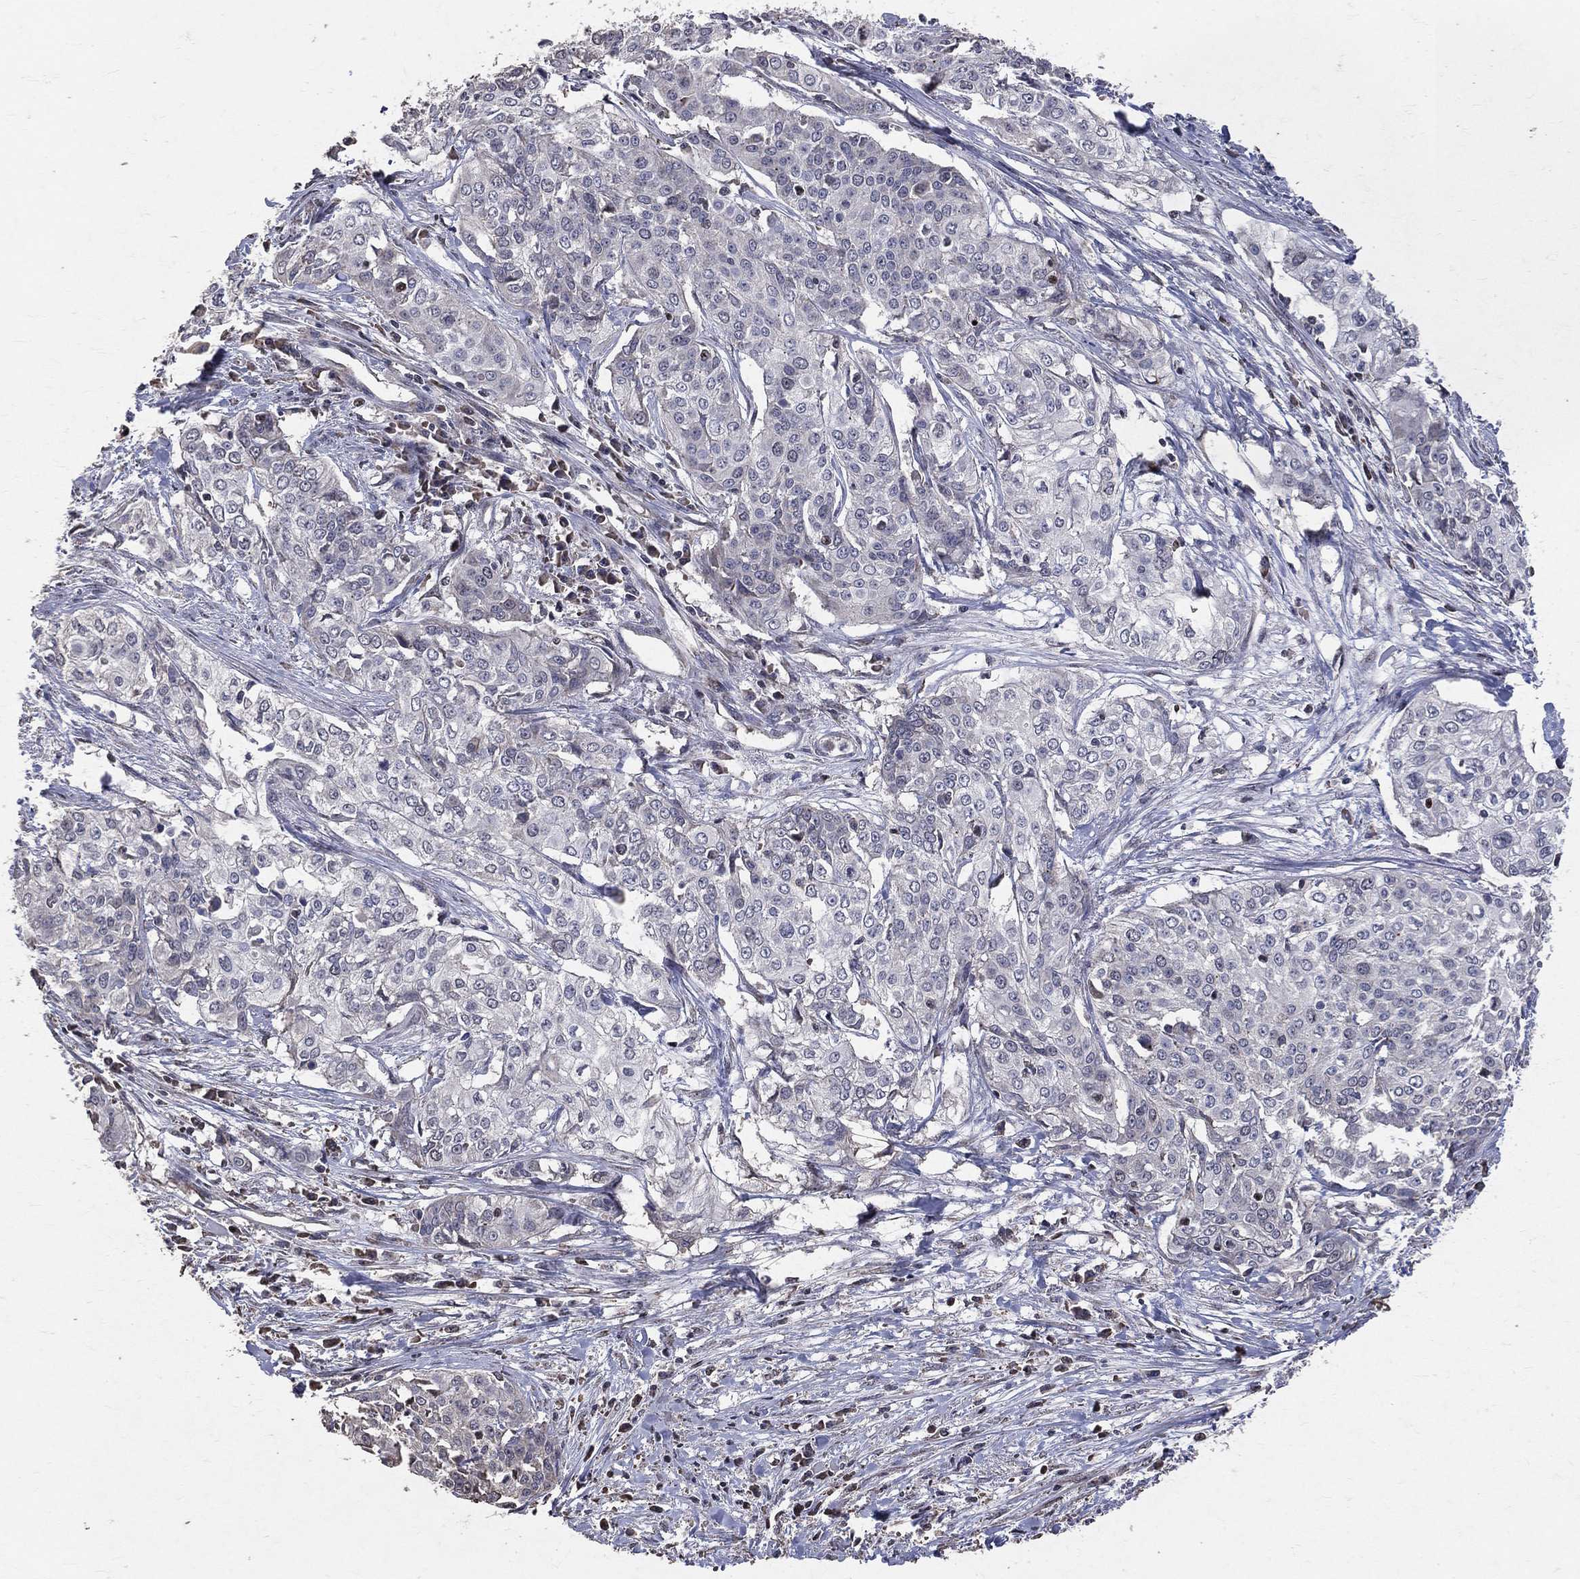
{"staining": {"intensity": "negative", "quantity": "none", "location": "none"}, "tissue": "cervical cancer", "cell_type": "Tumor cells", "image_type": "cancer", "snomed": [{"axis": "morphology", "description": "Squamous cell carcinoma, NOS"}, {"axis": "topography", "description": "Cervix"}], "caption": "A histopathology image of human cervical cancer (squamous cell carcinoma) is negative for staining in tumor cells. The staining is performed using DAB brown chromogen with nuclei counter-stained in using hematoxylin.", "gene": "LY6K", "patient": {"sex": "female", "age": 39}}